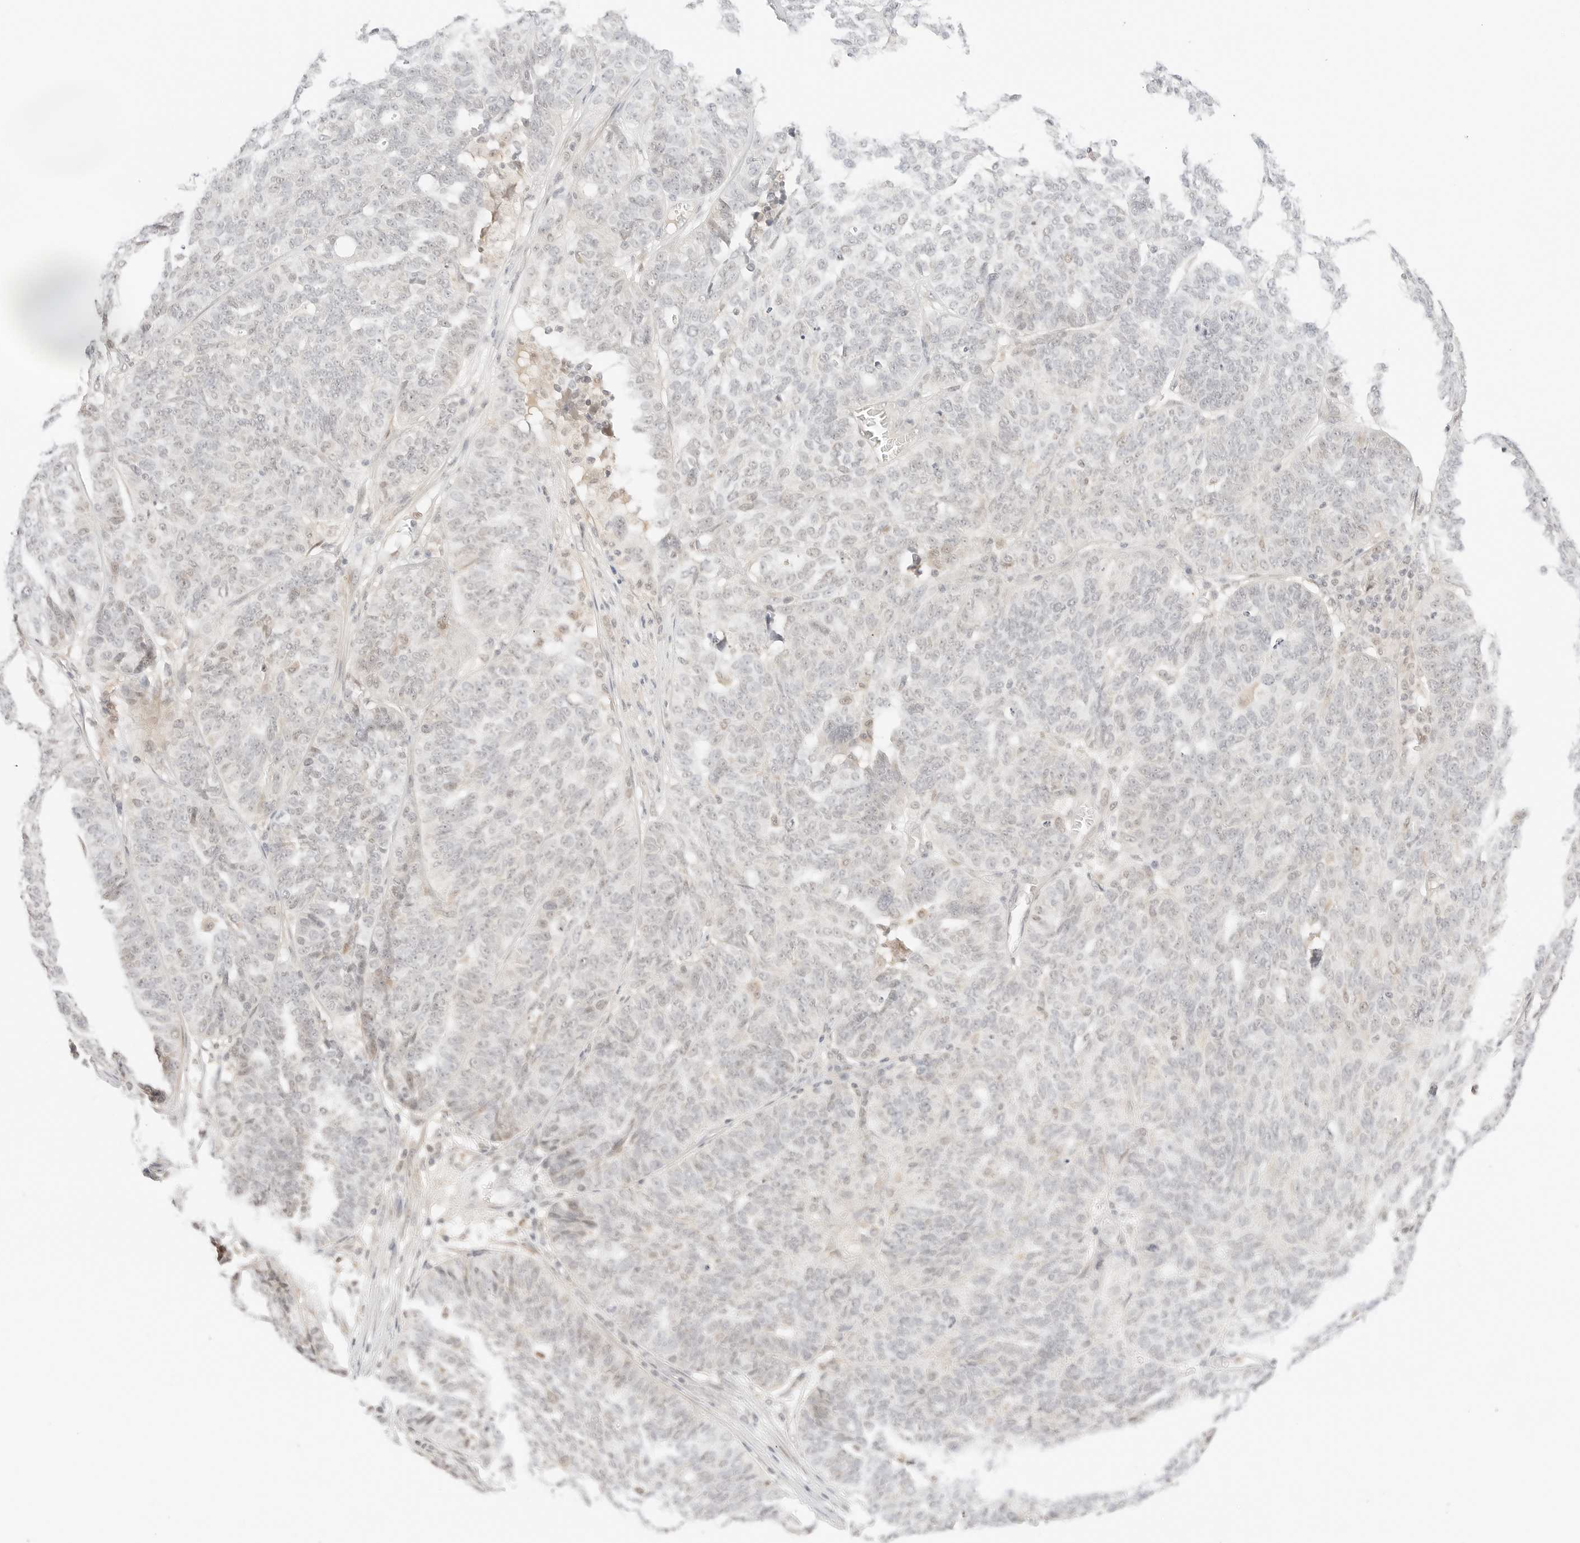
{"staining": {"intensity": "weak", "quantity": "<25%", "location": "nuclear"}, "tissue": "ovarian cancer", "cell_type": "Tumor cells", "image_type": "cancer", "snomed": [{"axis": "morphology", "description": "Cystadenocarcinoma, serous, NOS"}, {"axis": "topography", "description": "Ovary"}], "caption": "IHC of human serous cystadenocarcinoma (ovarian) exhibits no expression in tumor cells.", "gene": "RPS6KL1", "patient": {"sex": "female", "age": 59}}